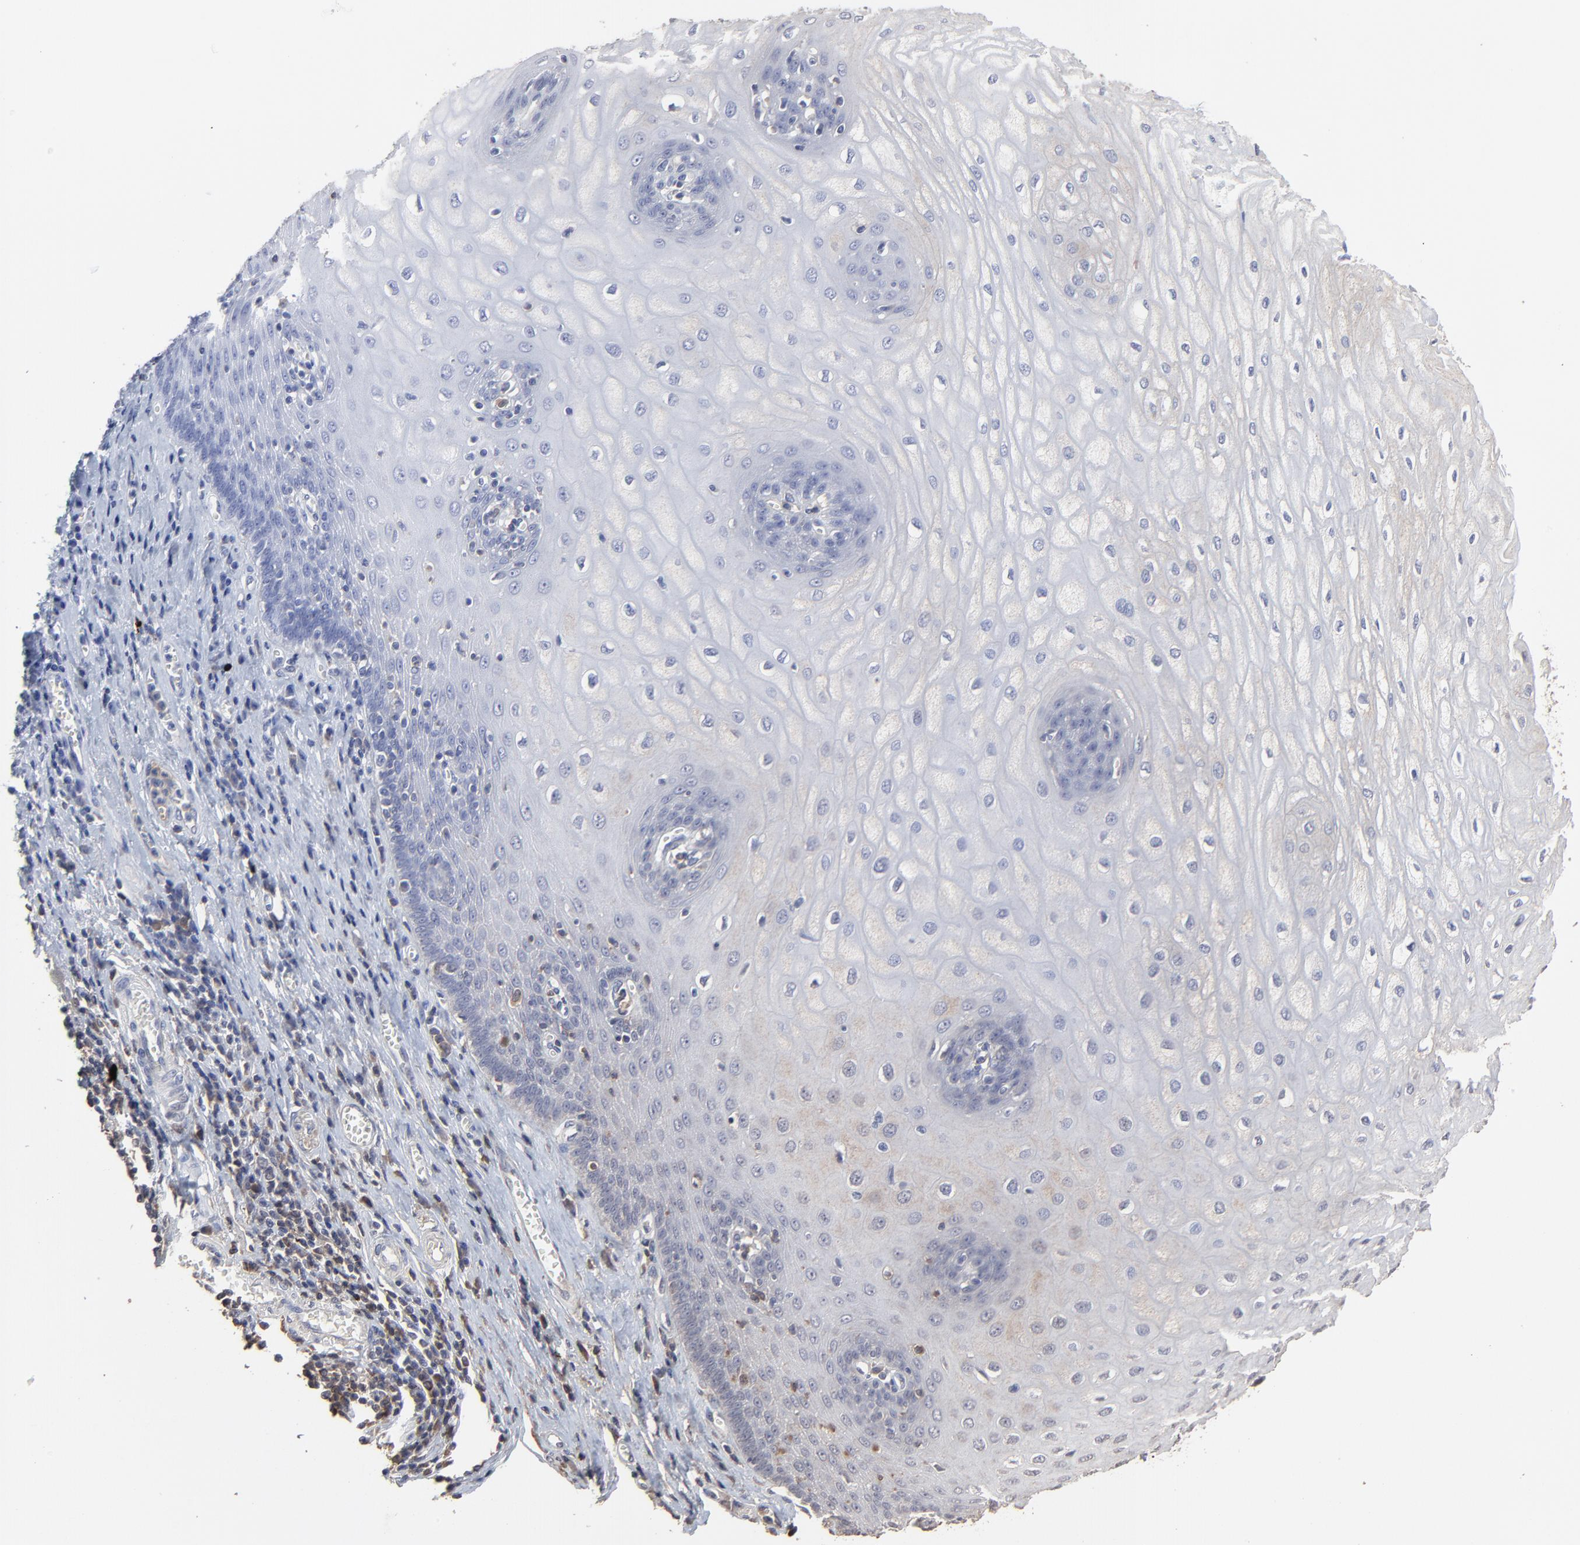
{"staining": {"intensity": "negative", "quantity": "none", "location": "none"}, "tissue": "esophagus", "cell_type": "Squamous epithelial cells", "image_type": "normal", "snomed": [{"axis": "morphology", "description": "Normal tissue, NOS"}, {"axis": "morphology", "description": "Squamous cell carcinoma, NOS"}, {"axis": "topography", "description": "Esophagus"}], "caption": "The photomicrograph shows no significant staining in squamous epithelial cells of esophagus. (DAB IHC with hematoxylin counter stain).", "gene": "VPREB3", "patient": {"sex": "male", "age": 65}}